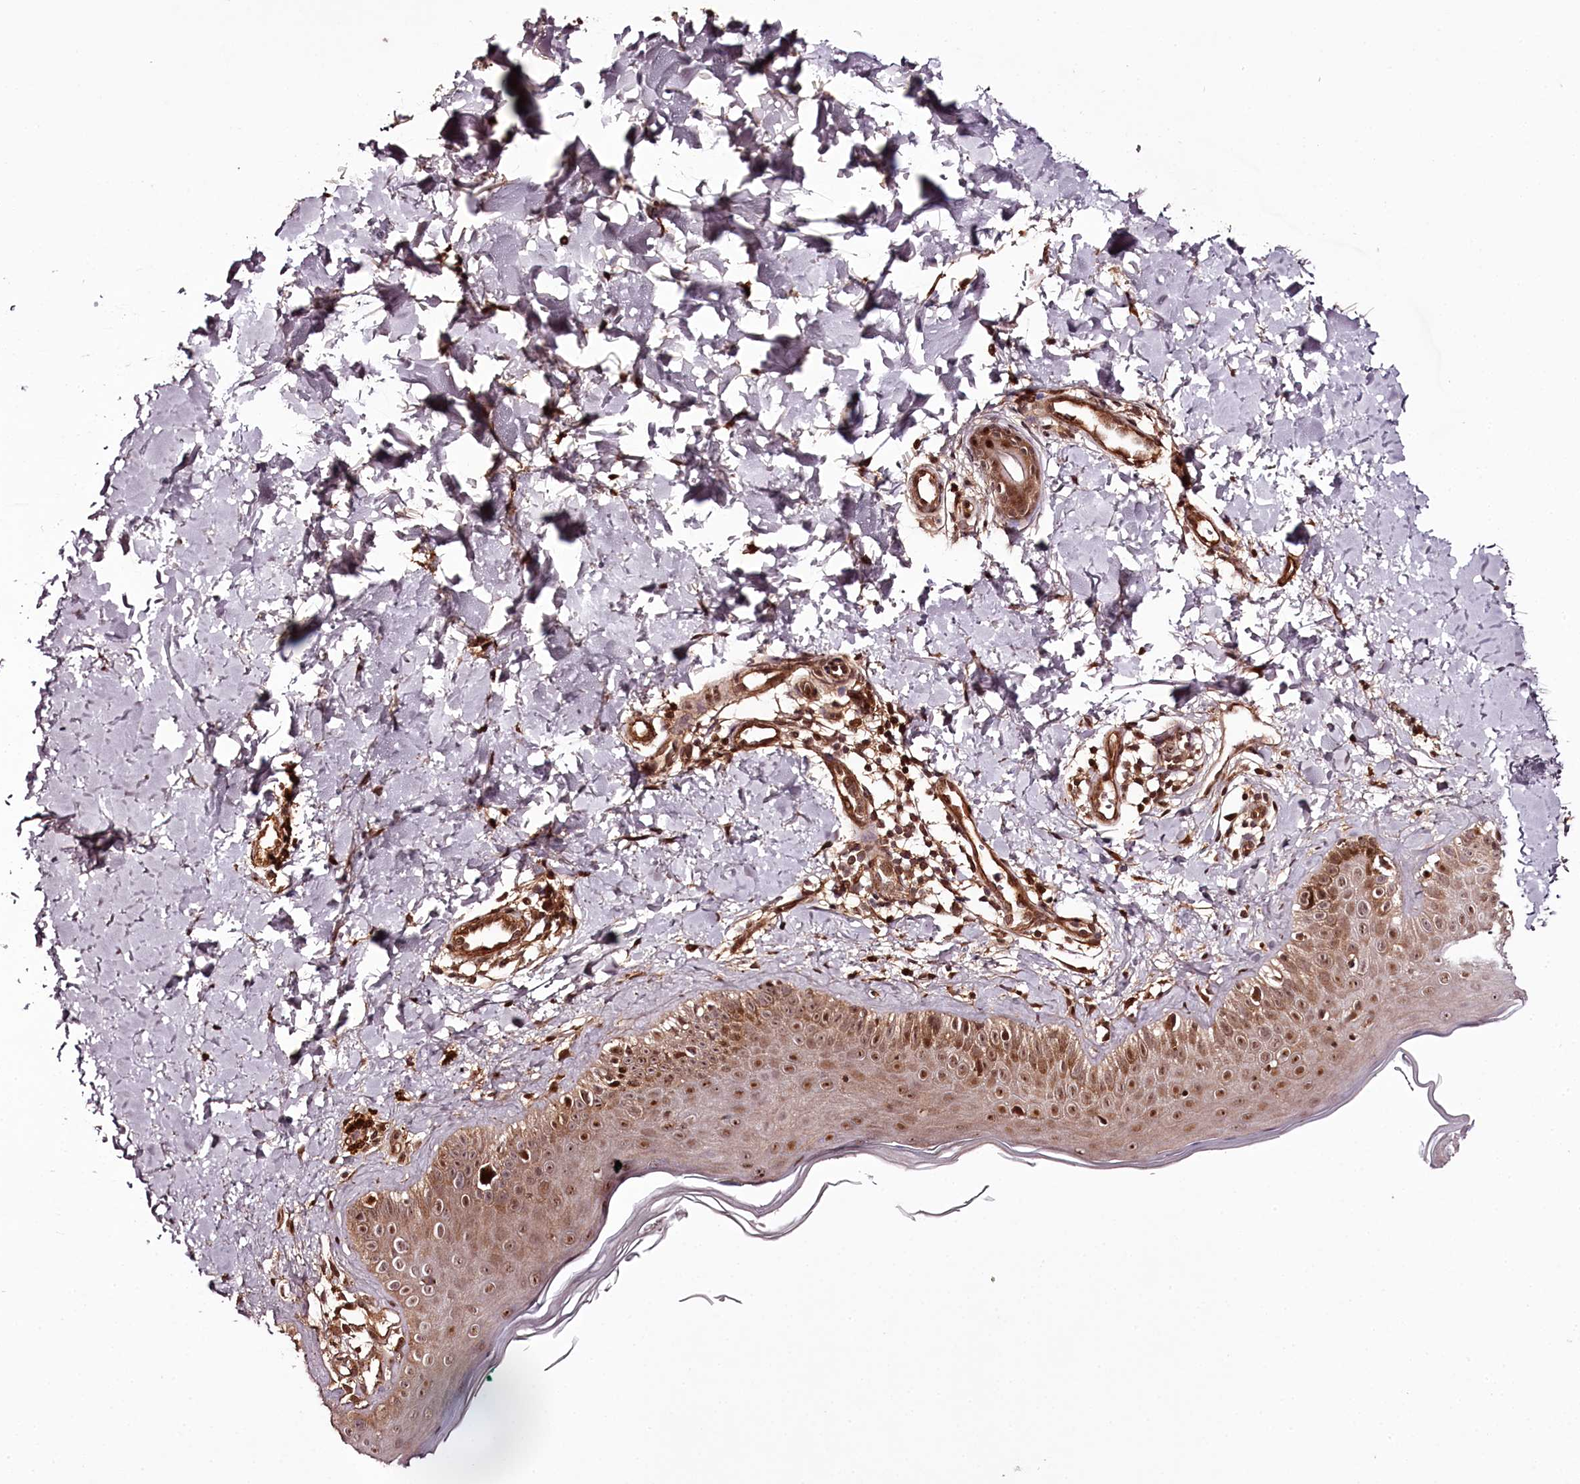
{"staining": {"intensity": "strong", "quantity": ">75%", "location": "cytoplasmic/membranous,nuclear"}, "tissue": "skin", "cell_type": "Fibroblasts", "image_type": "normal", "snomed": [{"axis": "morphology", "description": "Normal tissue, NOS"}, {"axis": "topography", "description": "Skin"}], "caption": "Benign skin was stained to show a protein in brown. There is high levels of strong cytoplasmic/membranous,nuclear positivity in about >75% of fibroblasts. (brown staining indicates protein expression, while blue staining denotes nuclei).", "gene": "TTC33", "patient": {"sex": "male", "age": 52}}